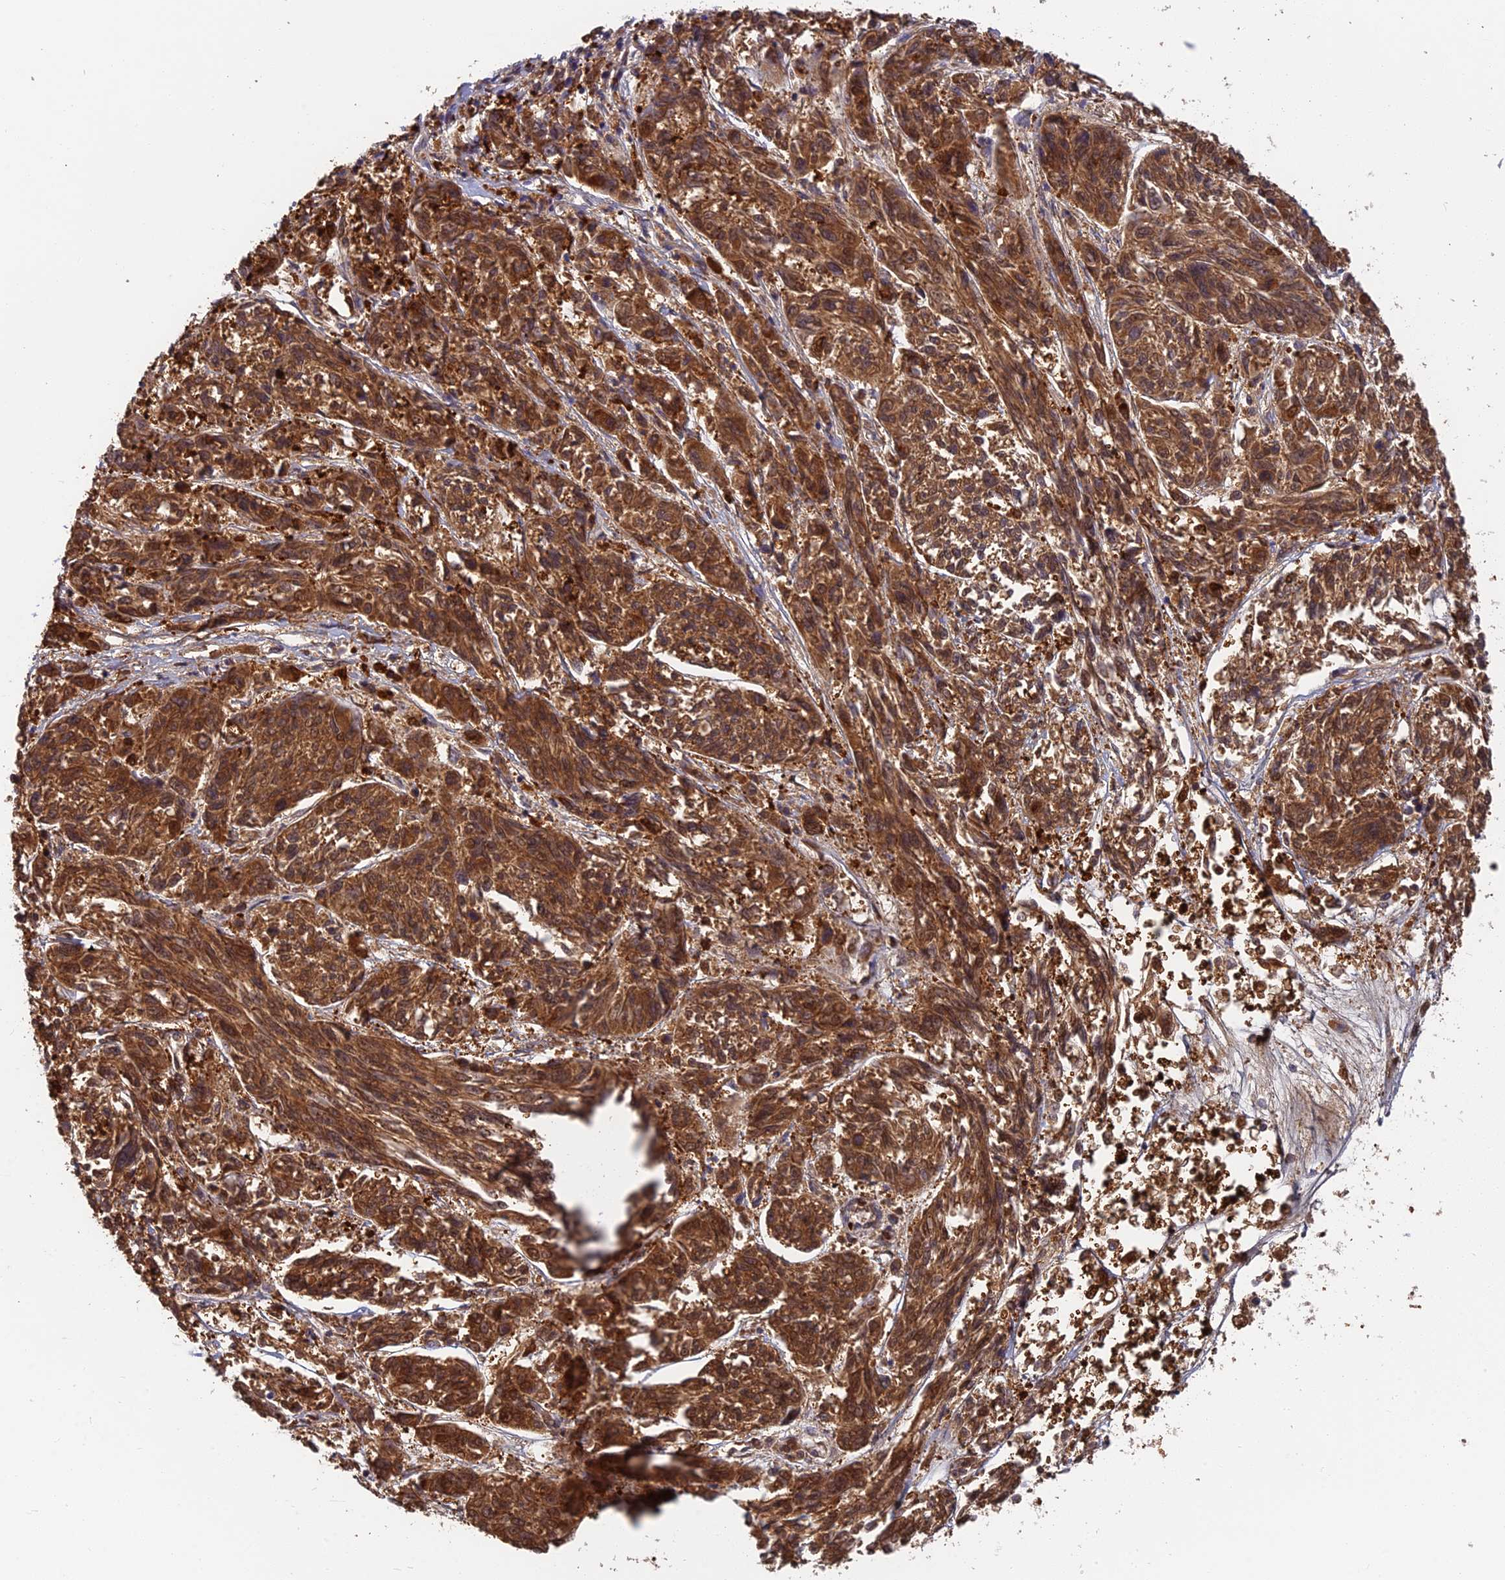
{"staining": {"intensity": "strong", "quantity": ">75%", "location": "cytoplasmic/membranous"}, "tissue": "melanoma", "cell_type": "Tumor cells", "image_type": "cancer", "snomed": [{"axis": "morphology", "description": "Malignant melanoma, NOS"}, {"axis": "topography", "description": "Skin"}], "caption": "DAB immunohistochemical staining of human malignant melanoma shows strong cytoplasmic/membranous protein expression in about >75% of tumor cells.", "gene": "IPO5", "patient": {"sex": "male", "age": 53}}